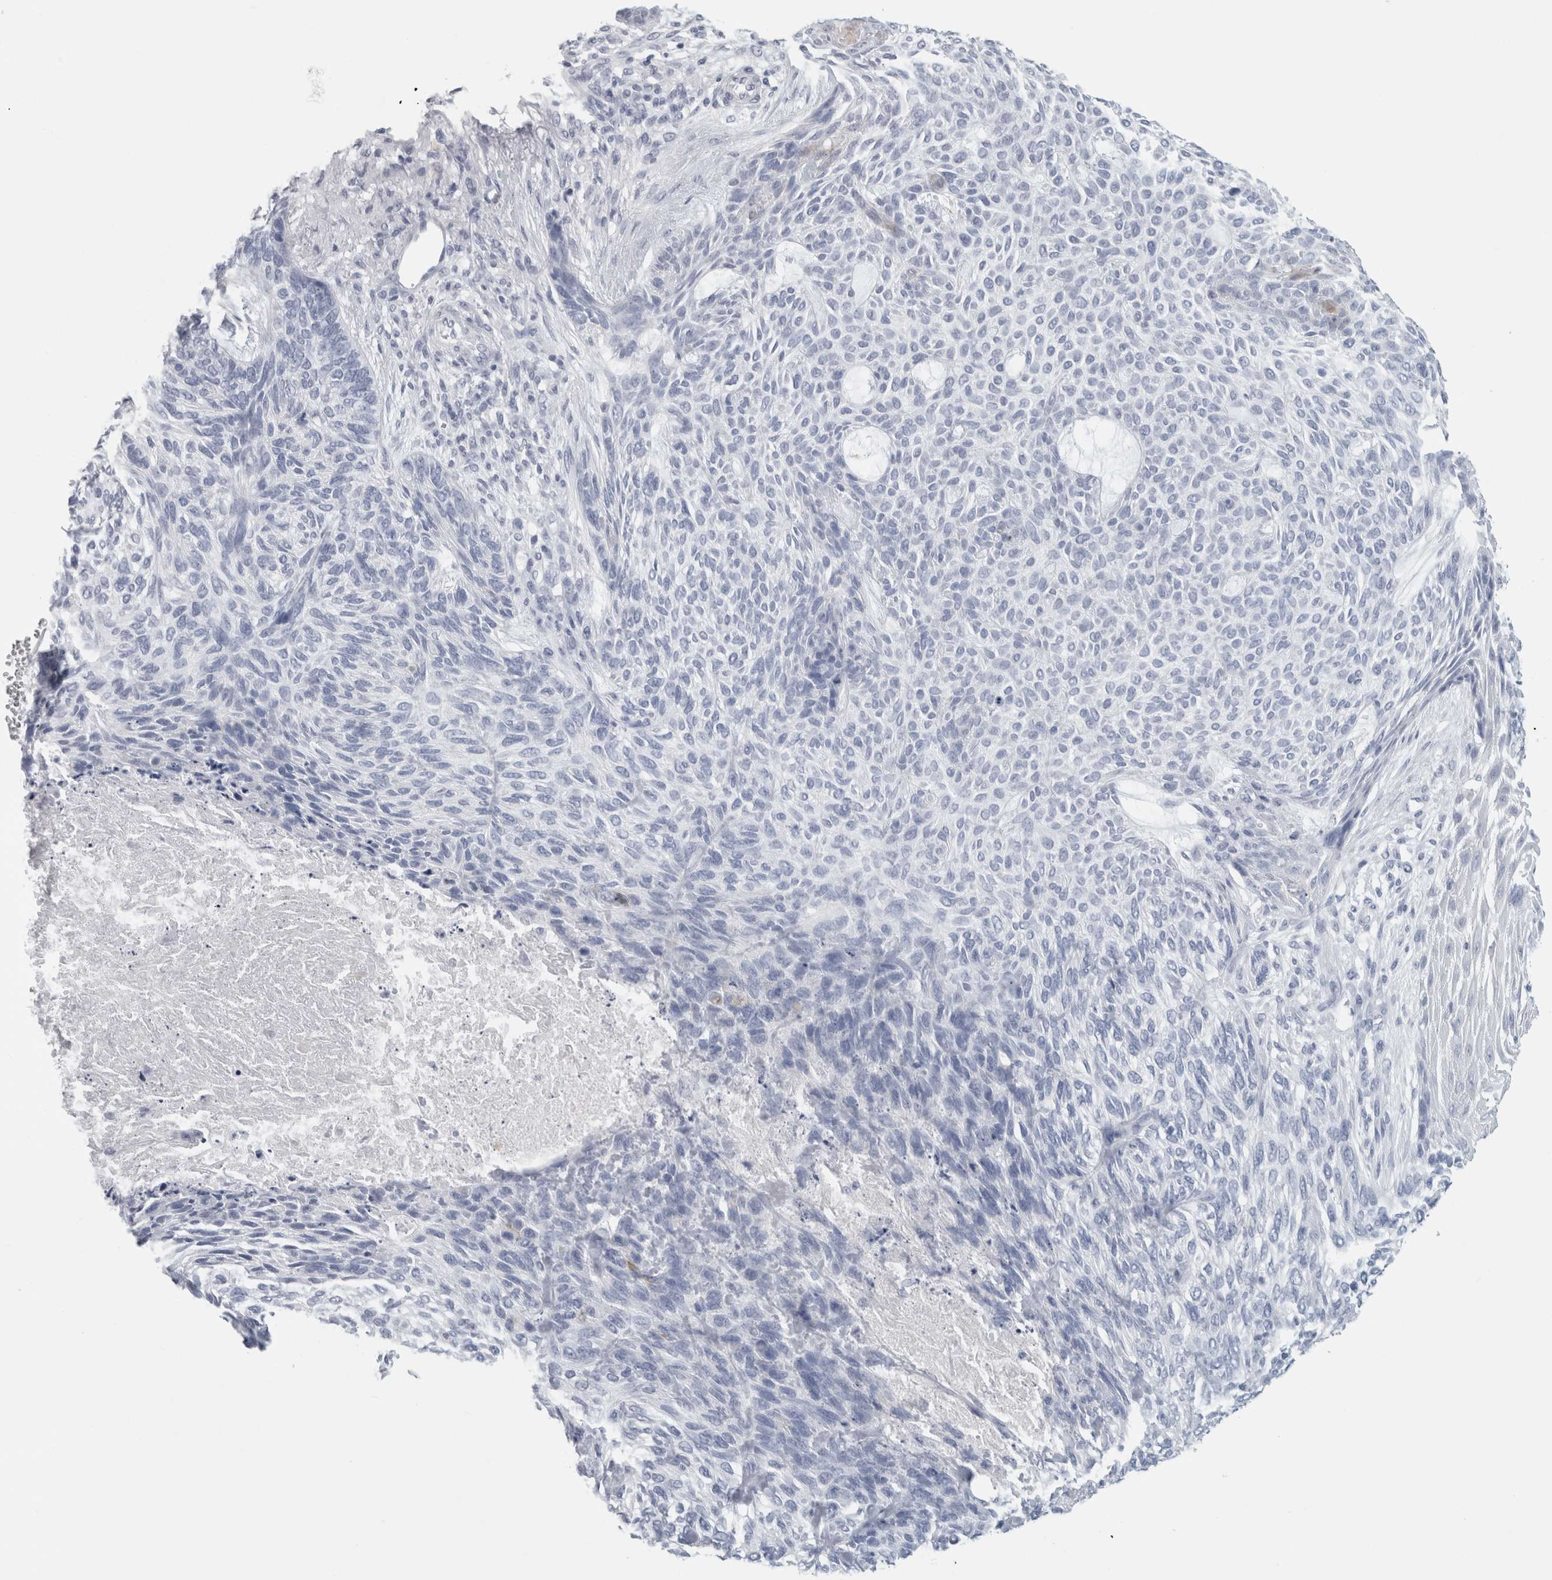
{"staining": {"intensity": "negative", "quantity": "none", "location": "none"}, "tissue": "skin cancer", "cell_type": "Tumor cells", "image_type": "cancer", "snomed": [{"axis": "morphology", "description": "Basal cell carcinoma"}, {"axis": "topography", "description": "Skin"}], "caption": "Photomicrograph shows no significant protein staining in tumor cells of skin basal cell carcinoma. Brightfield microscopy of immunohistochemistry stained with DAB (3,3'-diaminobenzidine) (brown) and hematoxylin (blue), captured at high magnification.", "gene": "SLC28A3", "patient": {"sex": "male", "age": 55}}